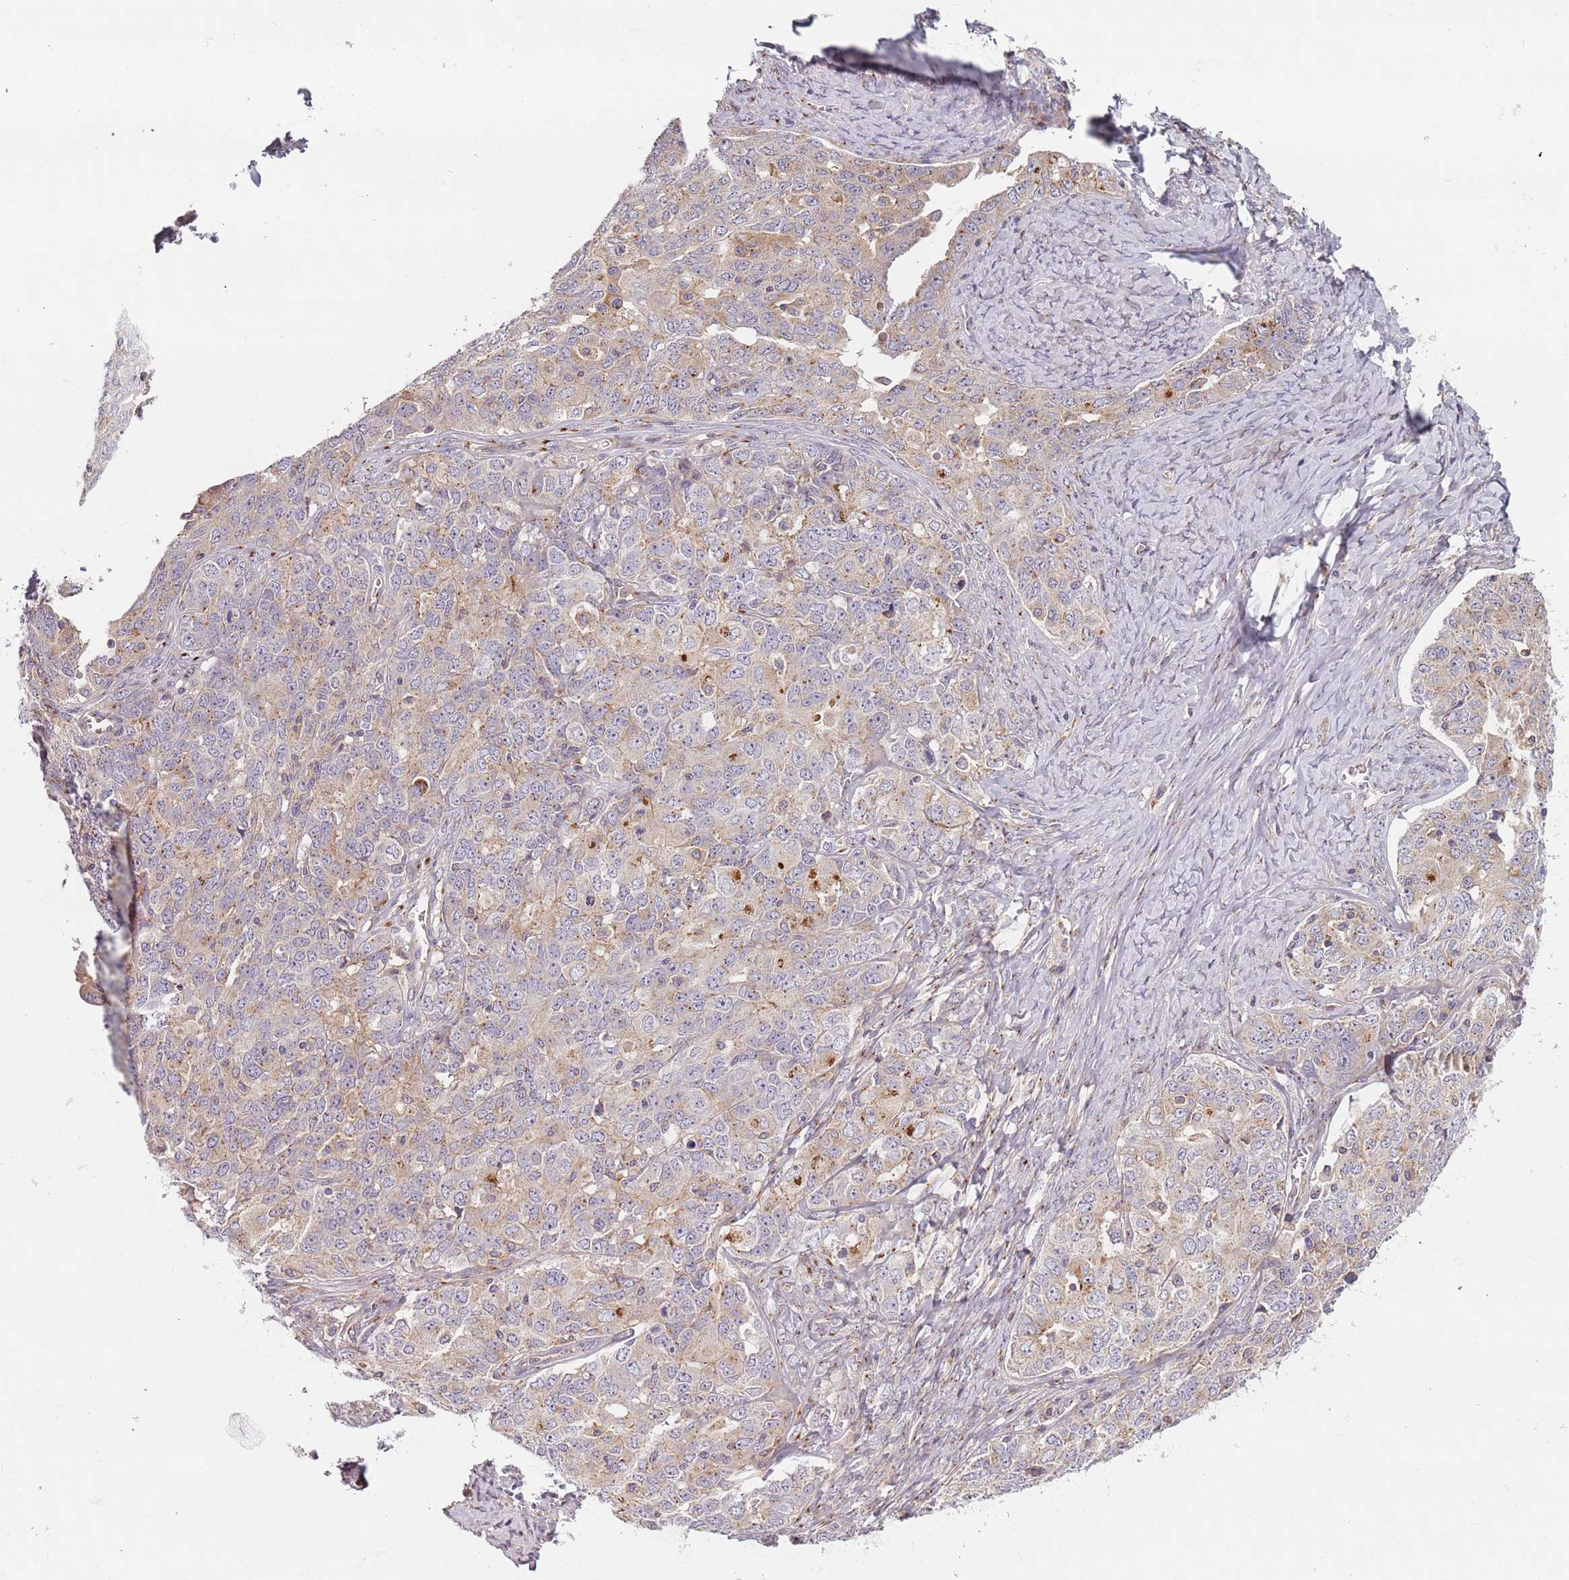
{"staining": {"intensity": "weak", "quantity": "<25%", "location": "cytoplasmic/membranous"}, "tissue": "ovarian cancer", "cell_type": "Tumor cells", "image_type": "cancer", "snomed": [{"axis": "morphology", "description": "Carcinoma, endometroid"}, {"axis": "topography", "description": "Ovary"}], "caption": "The photomicrograph reveals no significant expression in tumor cells of endometroid carcinoma (ovarian).", "gene": "AKTIP", "patient": {"sex": "female", "age": 62}}